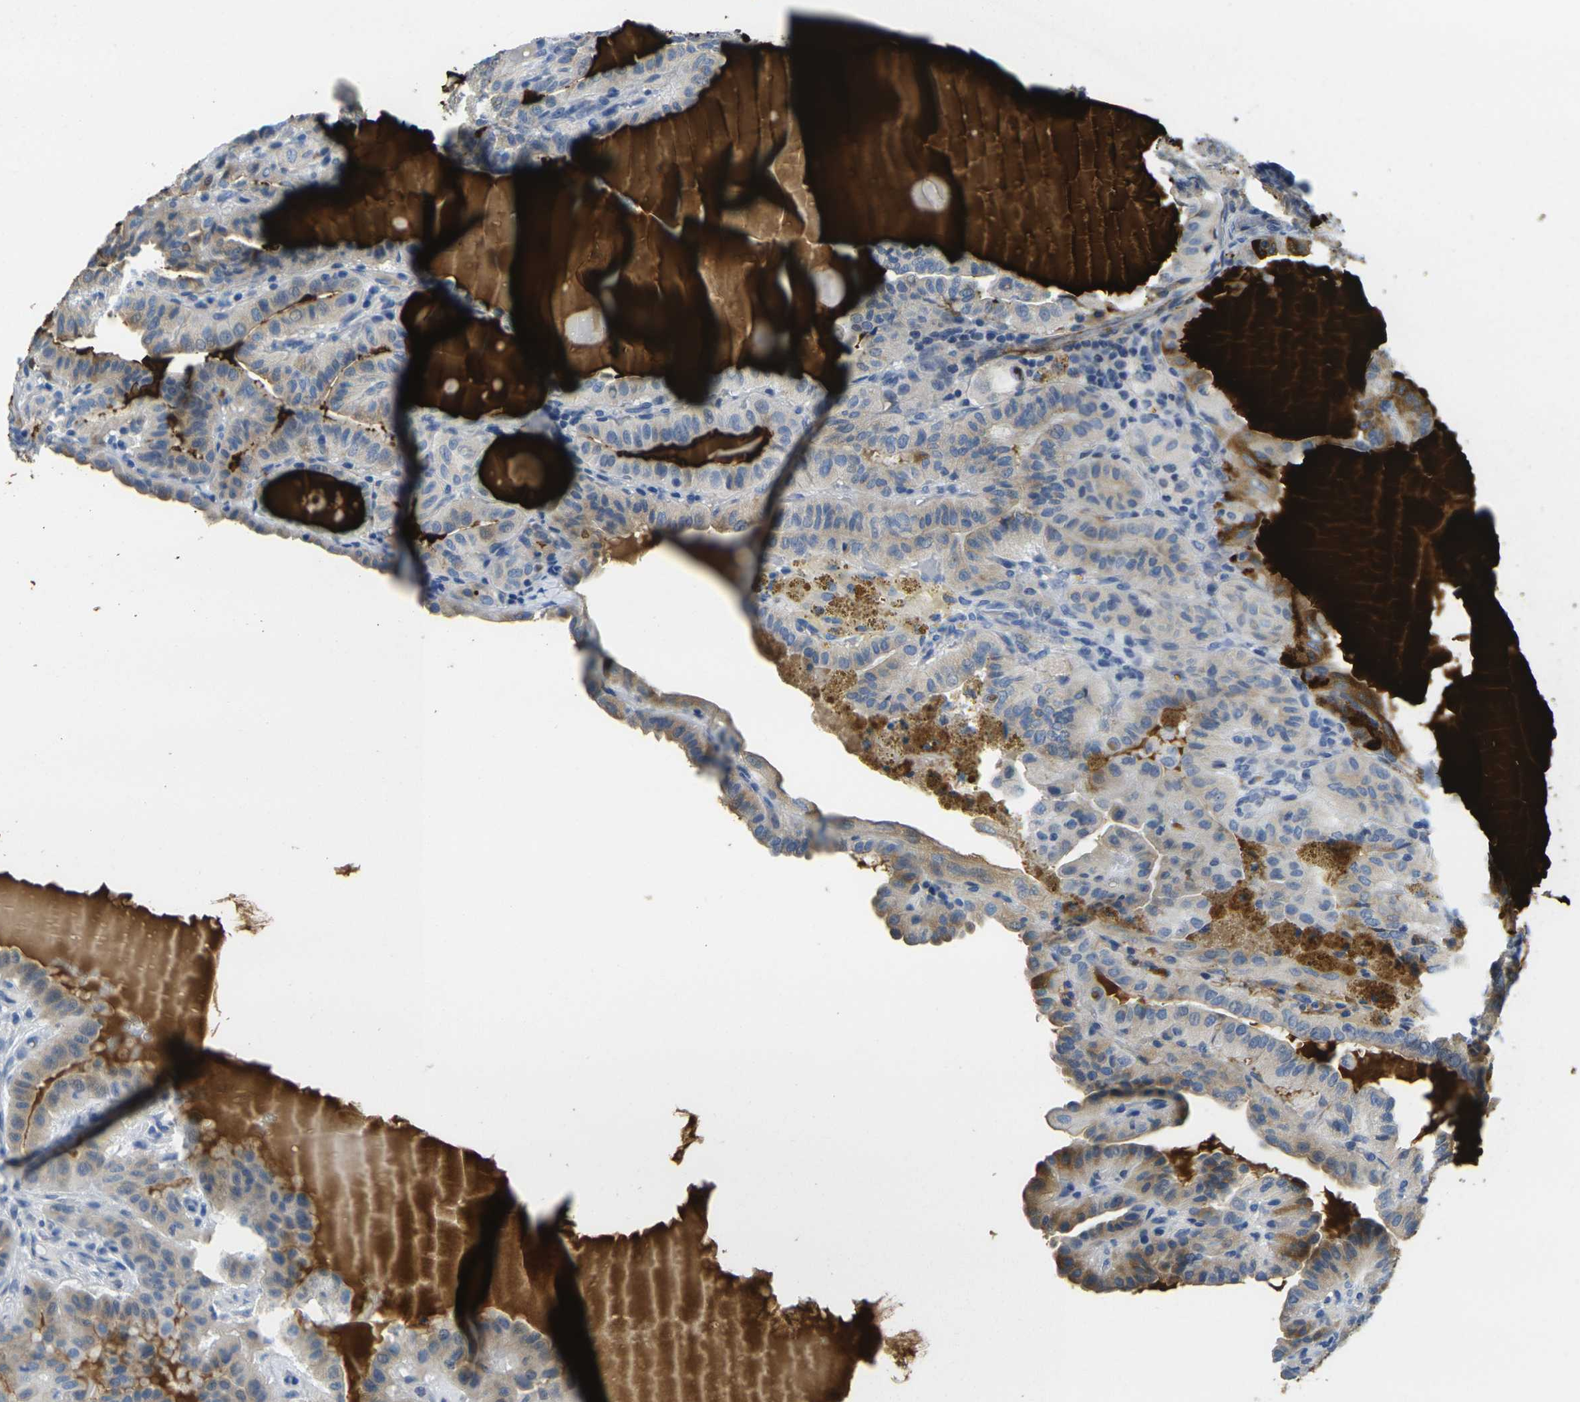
{"staining": {"intensity": "weak", "quantity": "<25%", "location": "cytoplasmic/membranous"}, "tissue": "thyroid cancer", "cell_type": "Tumor cells", "image_type": "cancer", "snomed": [{"axis": "morphology", "description": "Papillary adenocarcinoma, NOS"}, {"axis": "topography", "description": "Thyroid gland"}], "caption": "High power microscopy histopathology image of an immunohistochemistry photomicrograph of thyroid cancer (papillary adenocarcinoma), revealing no significant positivity in tumor cells. (Stains: DAB immunohistochemistry (IHC) with hematoxylin counter stain, Microscopy: brightfield microscopy at high magnification).", "gene": "GPR15", "patient": {"sex": "male", "age": 77}}